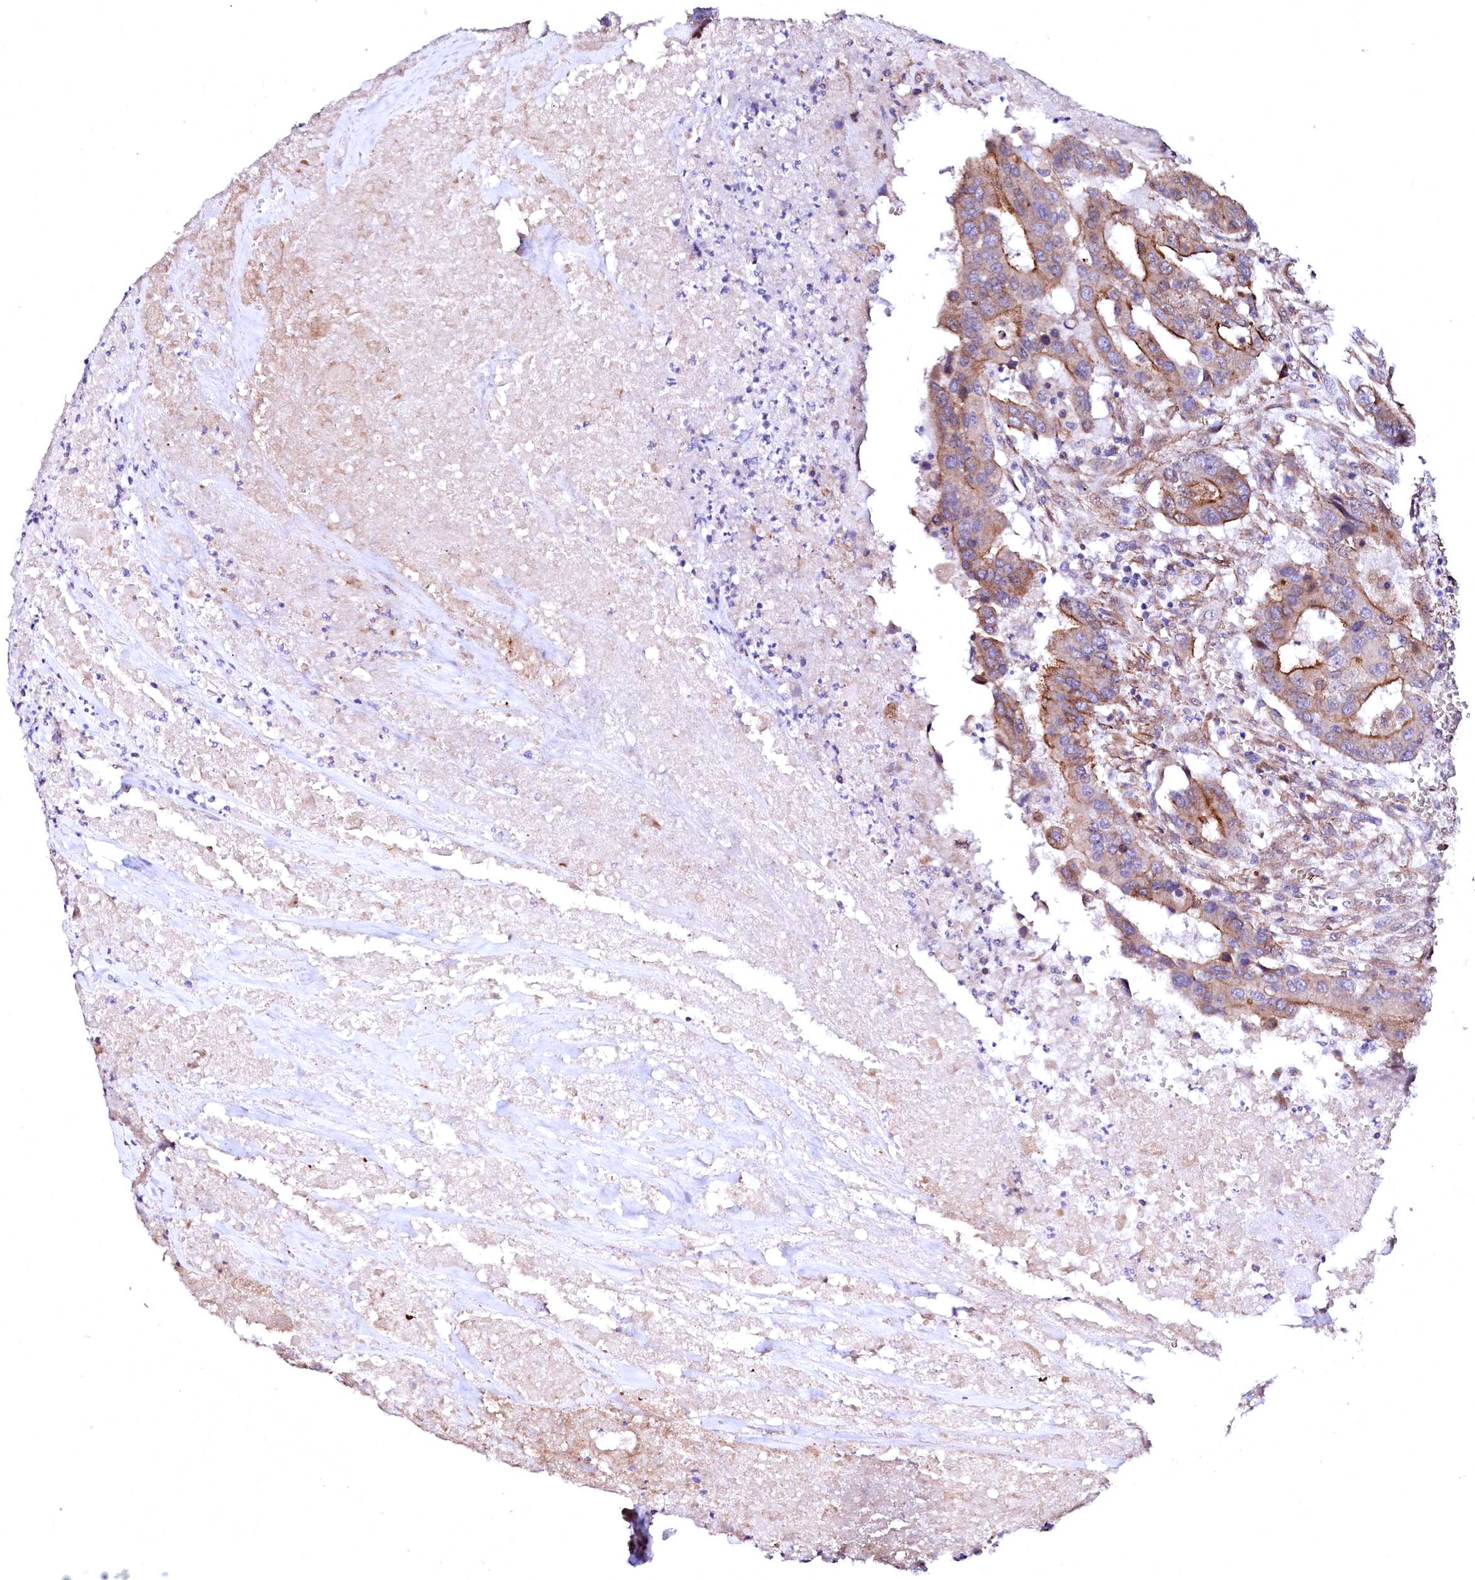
{"staining": {"intensity": "moderate", "quantity": "25%-75%", "location": "cytoplasmic/membranous"}, "tissue": "colorectal cancer", "cell_type": "Tumor cells", "image_type": "cancer", "snomed": [{"axis": "morphology", "description": "Adenocarcinoma, NOS"}, {"axis": "topography", "description": "Colon"}], "caption": "A micrograph showing moderate cytoplasmic/membranous staining in about 25%-75% of tumor cells in colorectal cancer, as visualized by brown immunohistochemical staining.", "gene": "GPR176", "patient": {"sex": "male", "age": 77}}